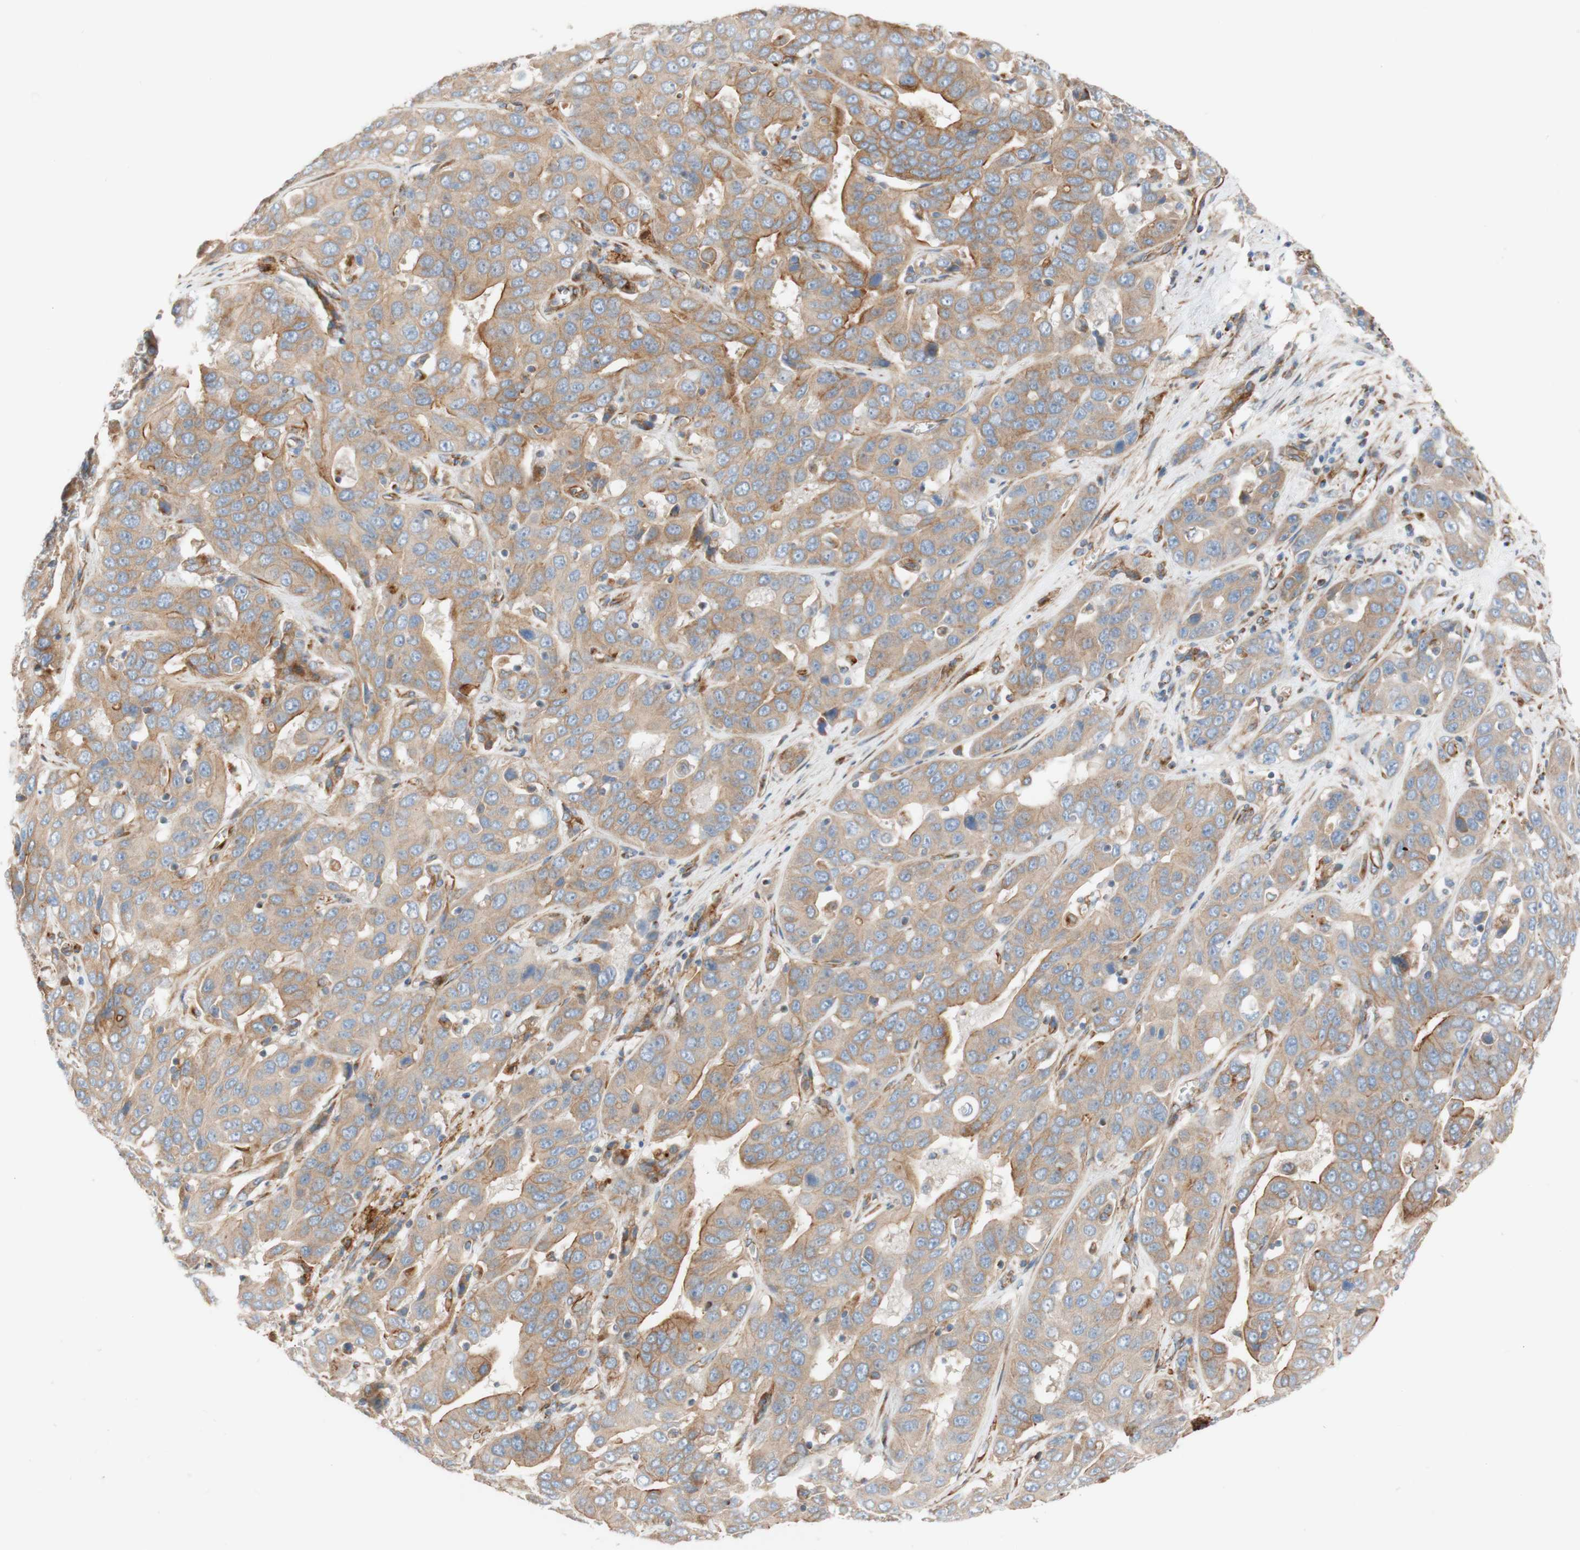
{"staining": {"intensity": "moderate", "quantity": ">75%", "location": "cytoplasmic/membranous"}, "tissue": "liver cancer", "cell_type": "Tumor cells", "image_type": "cancer", "snomed": [{"axis": "morphology", "description": "Cholangiocarcinoma"}, {"axis": "topography", "description": "Liver"}], "caption": "Liver cancer was stained to show a protein in brown. There is medium levels of moderate cytoplasmic/membranous positivity in approximately >75% of tumor cells. (Stains: DAB (3,3'-diaminobenzidine) in brown, nuclei in blue, Microscopy: brightfield microscopy at high magnification).", "gene": "C1orf43", "patient": {"sex": "female", "age": 52}}